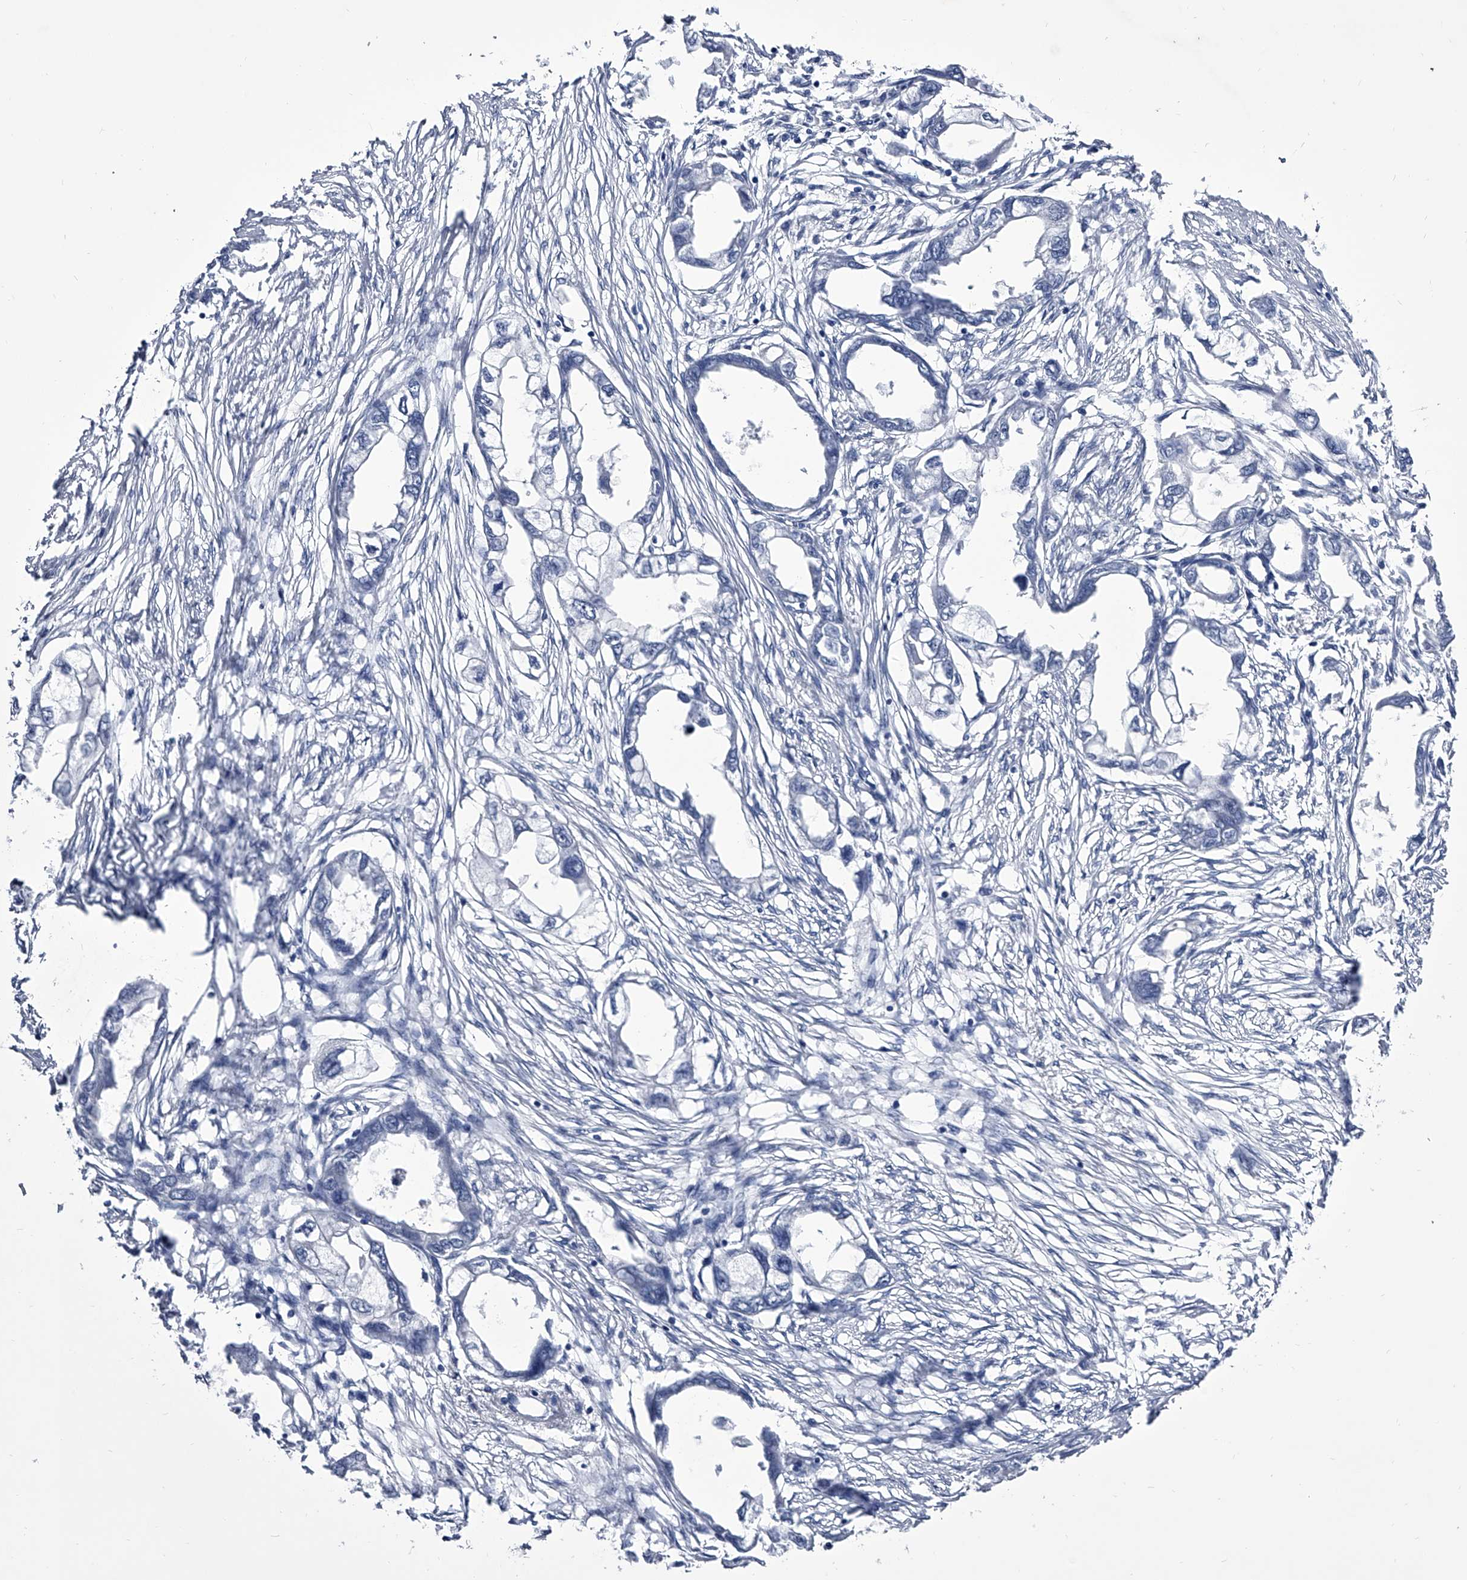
{"staining": {"intensity": "negative", "quantity": "none", "location": "none"}, "tissue": "endometrial cancer", "cell_type": "Tumor cells", "image_type": "cancer", "snomed": [{"axis": "morphology", "description": "Adenocarcinoma, NOS"}, {"axis": "morphology", "description": "Adenocarcinoma, metastatic, NOS"}, {"axis": "topography", "description": "Adipose tissue"}, {"axis": "topography", "description": "Endometrium"}], "caption": "Immunohistochemical staining of endometrial cancer demonstrates no significant positivity in tumor cells.", "gene": "CRISP2", "patient": {"sex": "female", "age": 67}}